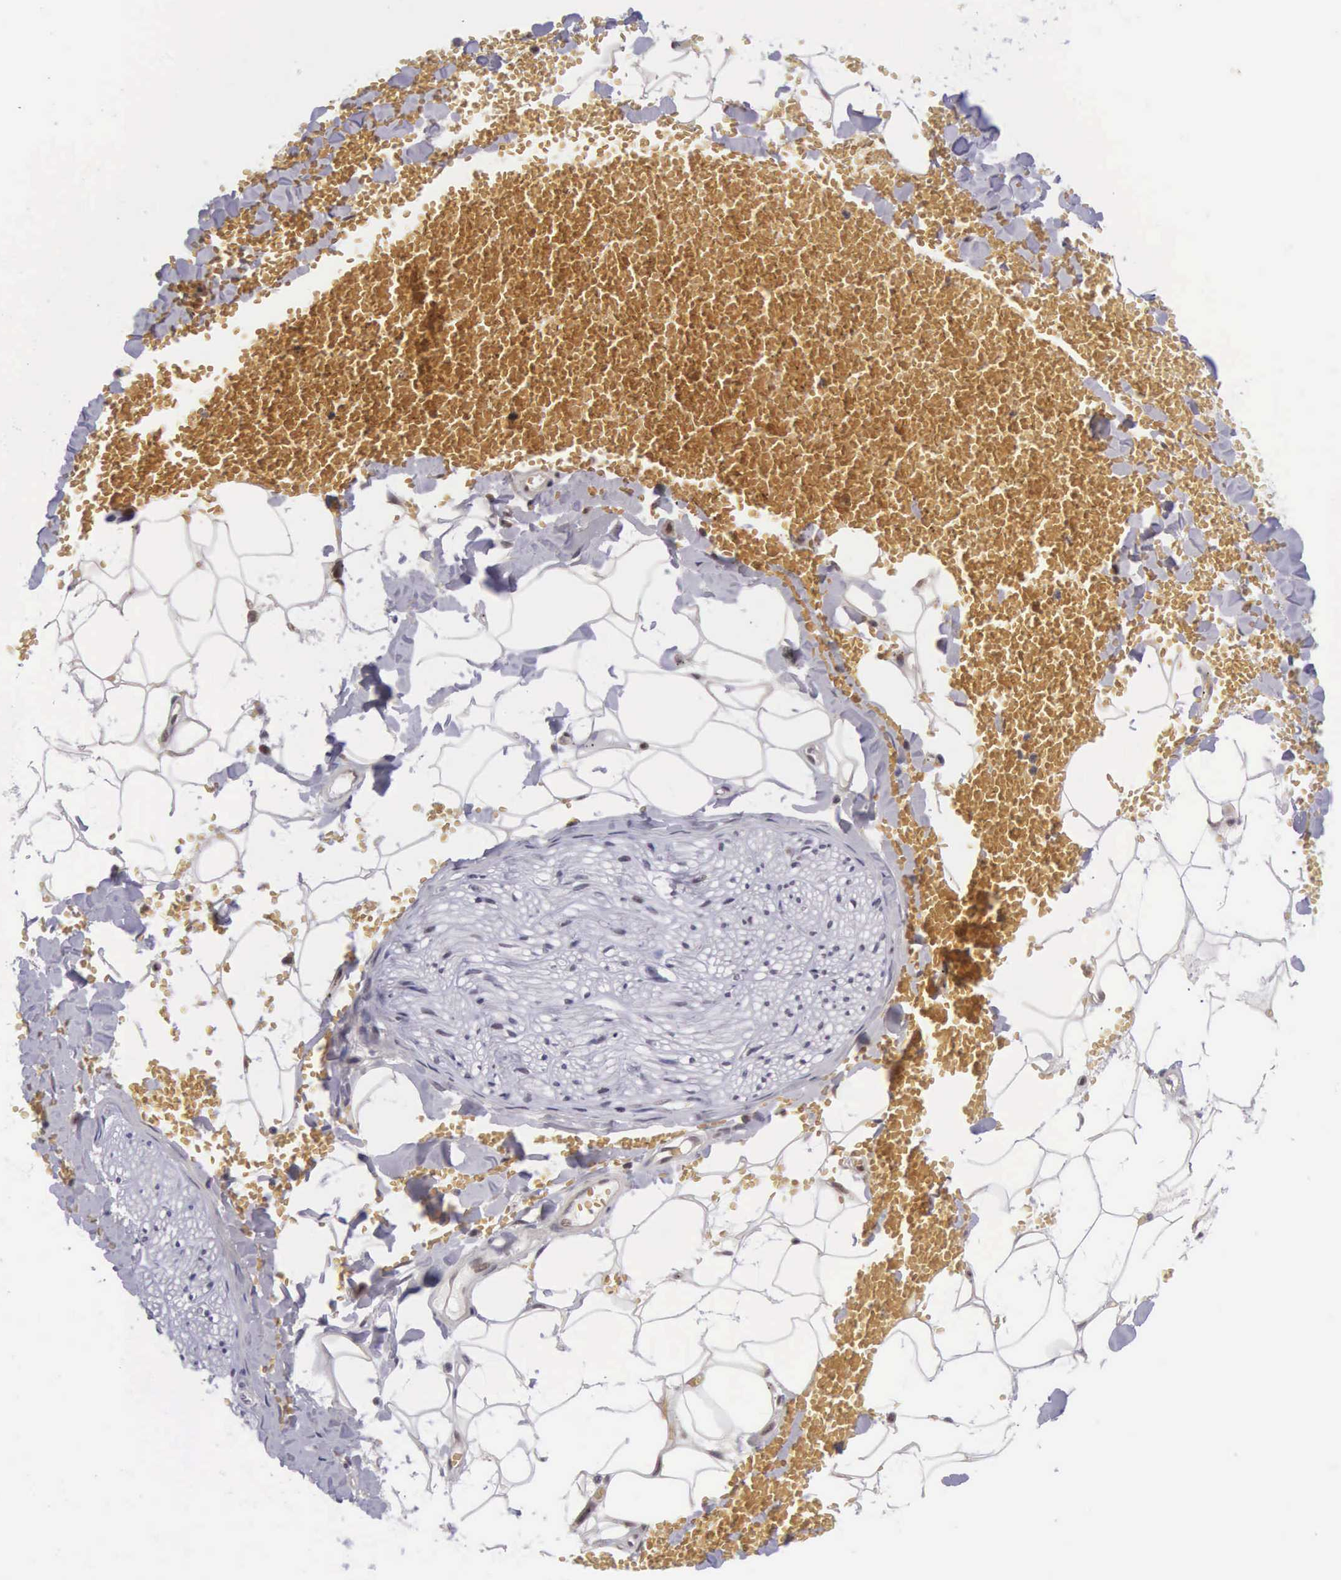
{"staining": {"intensity": "negative", "quantity": "none", "location": "none"}, "tissue": "adipose tissue", "cell_type": "Adipocytes", "image_type": "normal", "snomed": [{"axis": "morphology", "description": "Normal tissue, NOS"}, {"axis": "morphology", "description": "Inflammation, NOS"}, {"axis": "topography", "description": "Lymph node"}, {"axis": "topography", "description": "Peripheral nerve tissue"}], "caption": "IHC histopathology image of unremarkable adipose tissue: human adipose tissue stained with DAB shows no significant protein staining in adipocytes.", "gene": "SLC25A21", "patient": {"sex": "male", "age": 52}}